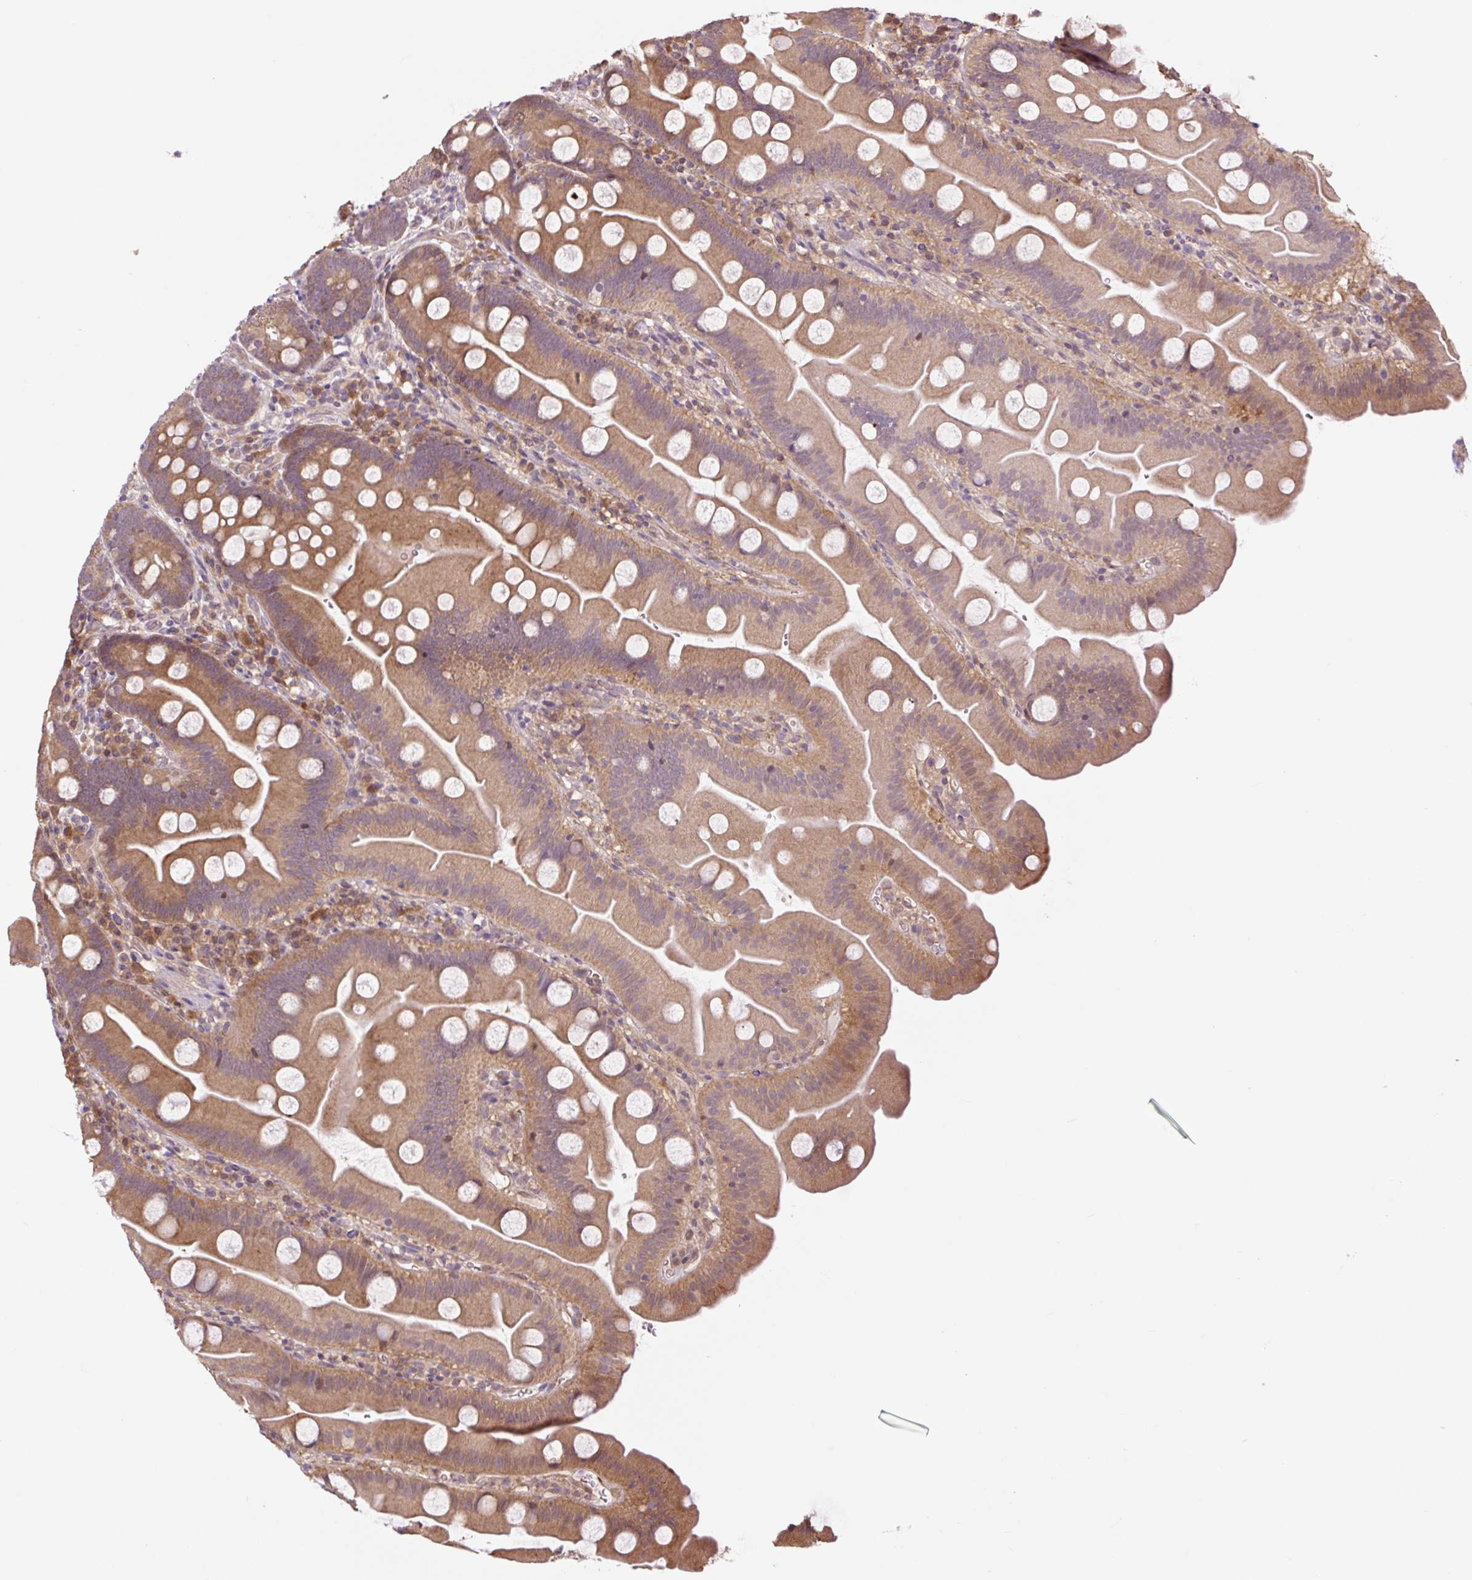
{"staining": {"intensity": "moderate", "quantity": ">75%", "location": "cytoplasmic/membranous"}, "tissue": "small intestine", "cell_type": "Glandular cells", "image_type": "normal", "snomed": [{"axis": "morphology", "description": "Normal tissue, NOS"}, {"axis": "topography", "description": "Small intestine"}], "caption": "Brown immunohistochemical staining in unremarkable human small intestine exhibits moderate cytoplasmic/membranous staining in approximately >75% of glandular cells.", "gene": "TPT1", "patient": {"sex": "female", "age": 68}}